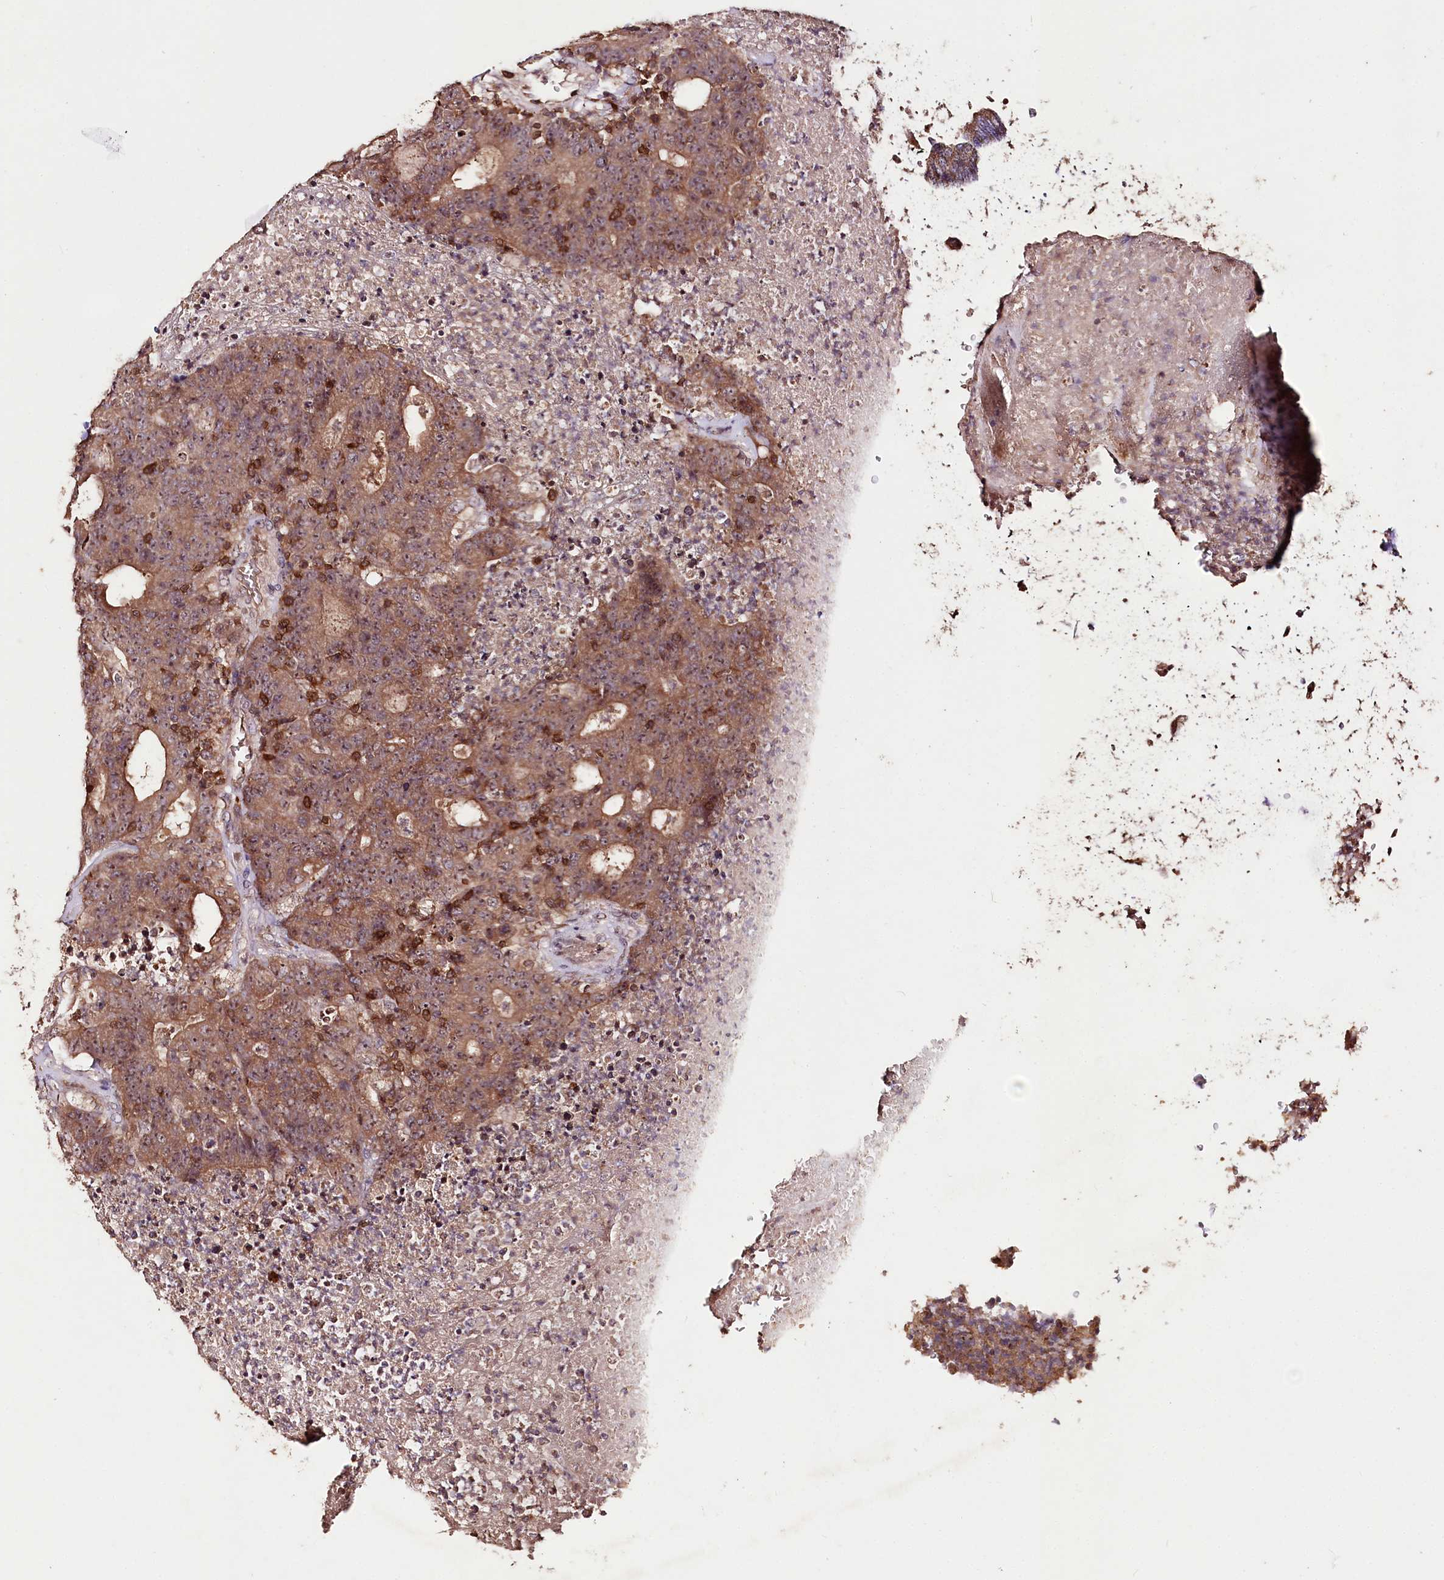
{"staining": {"intensity": "moderate", "quantity": ">75%", "location": "cytoplasmic/membranous"}, "tissue": "colorectal cancer", "cell_type": "Tumor cells", "image_type": "cancer", "snomed": [{"axis": "morphology", "description": "Adenocarcinoma, NOS"}, {"axis": "topography", "description": "Colon"}], "caption": "This histopathology image displays IHC staining of colorectal cancer (adenocarcinoma), with medium moderate cytoplasmic/membranous staining in approximately >75% of tumor cells.", "gene": "FAM53B", "patient": {"sex": "female", "age": 75}}